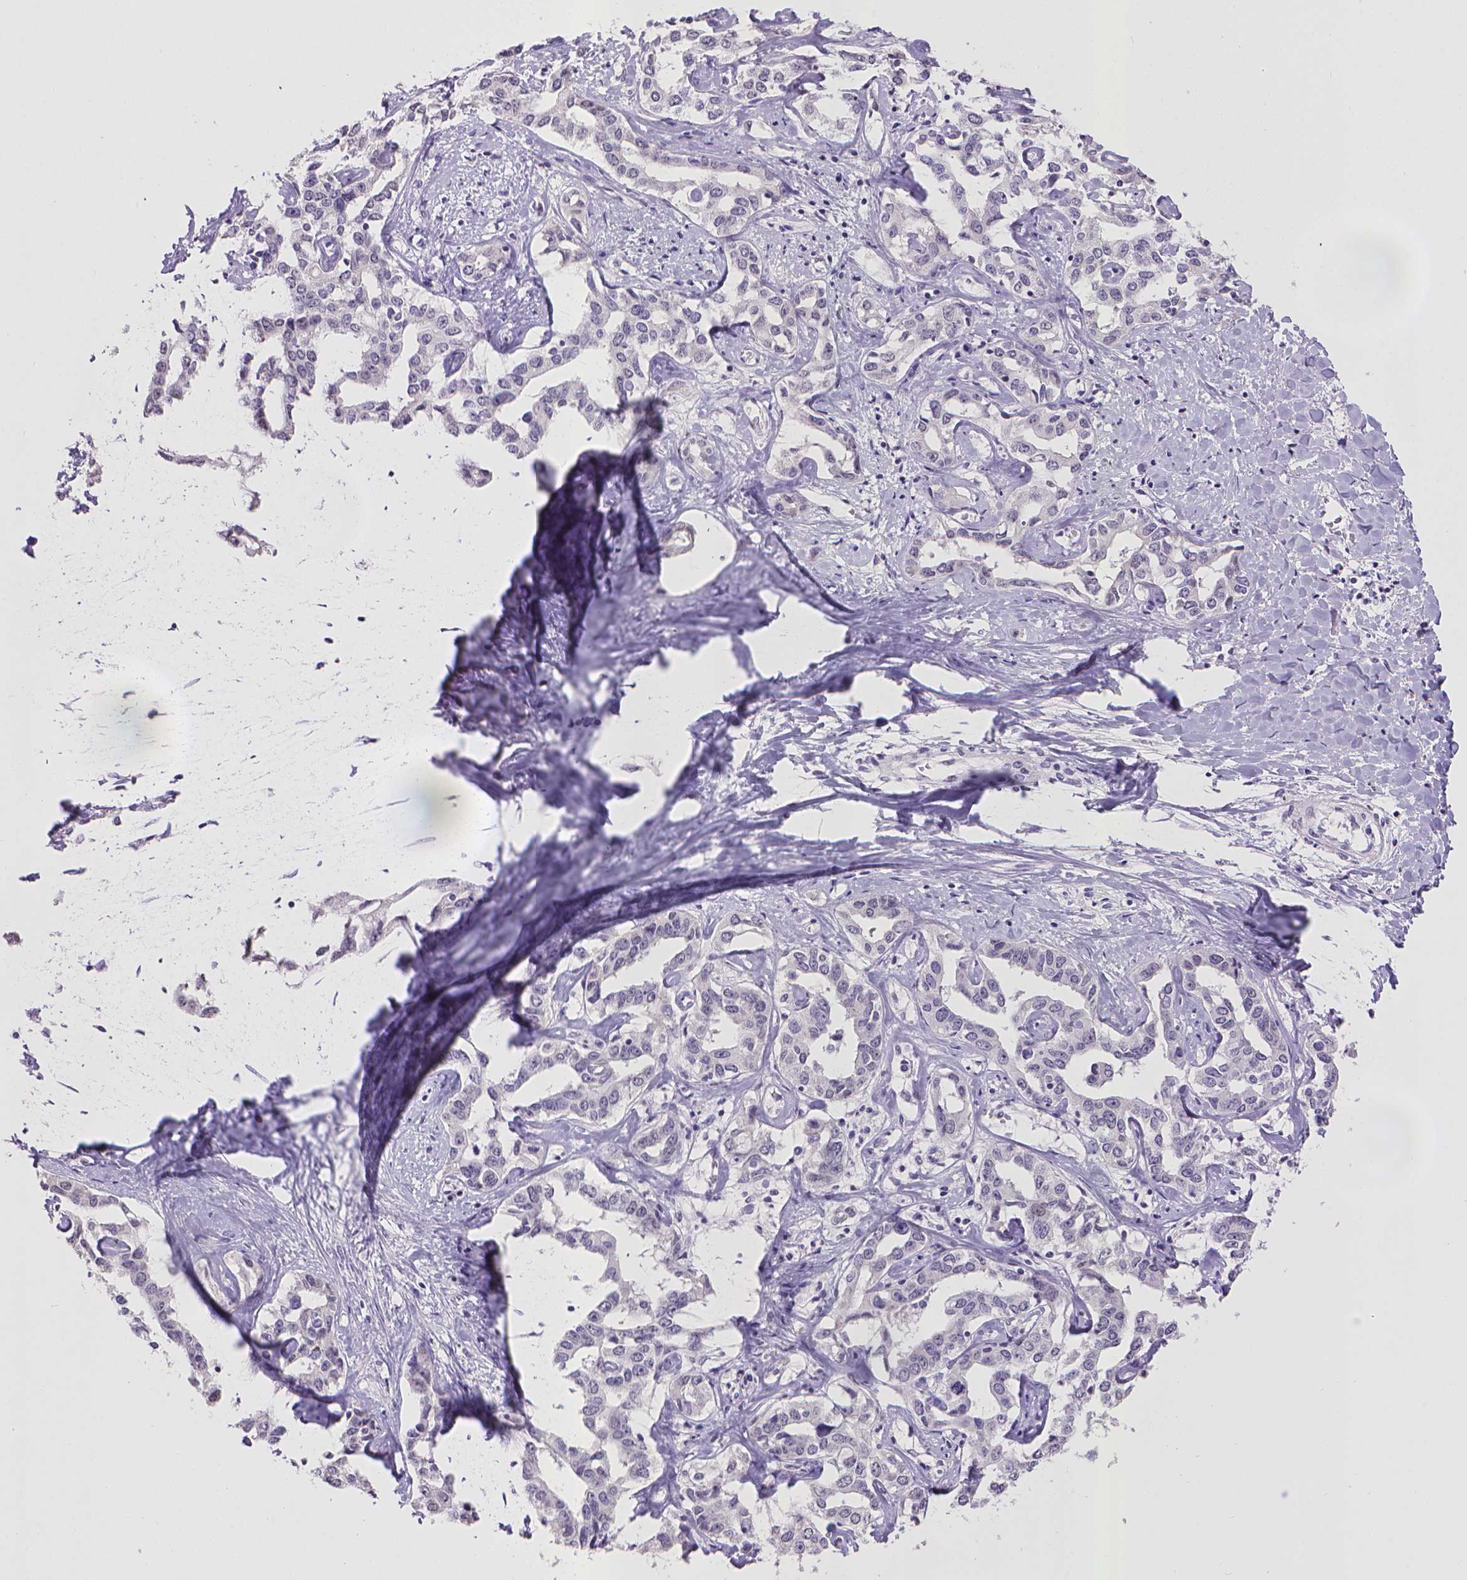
{"staining": {"intensity": "negative", "quantity": "none", "location": "none"}, "tissue": "liver cancer", "cell_type": "Tumor cells", "image_type": "cancer", "snomed": [{"axis": "morphology", "description": "Cholangiocarcinoma"}, {"axis": "topography", "description": "Liver"}], "caption": "An image of human cholangiocarcinoma (liver) is negative for staining in tumor cells.", "gene": "KMO", "patient": {"sex": "male", "age": 59}}